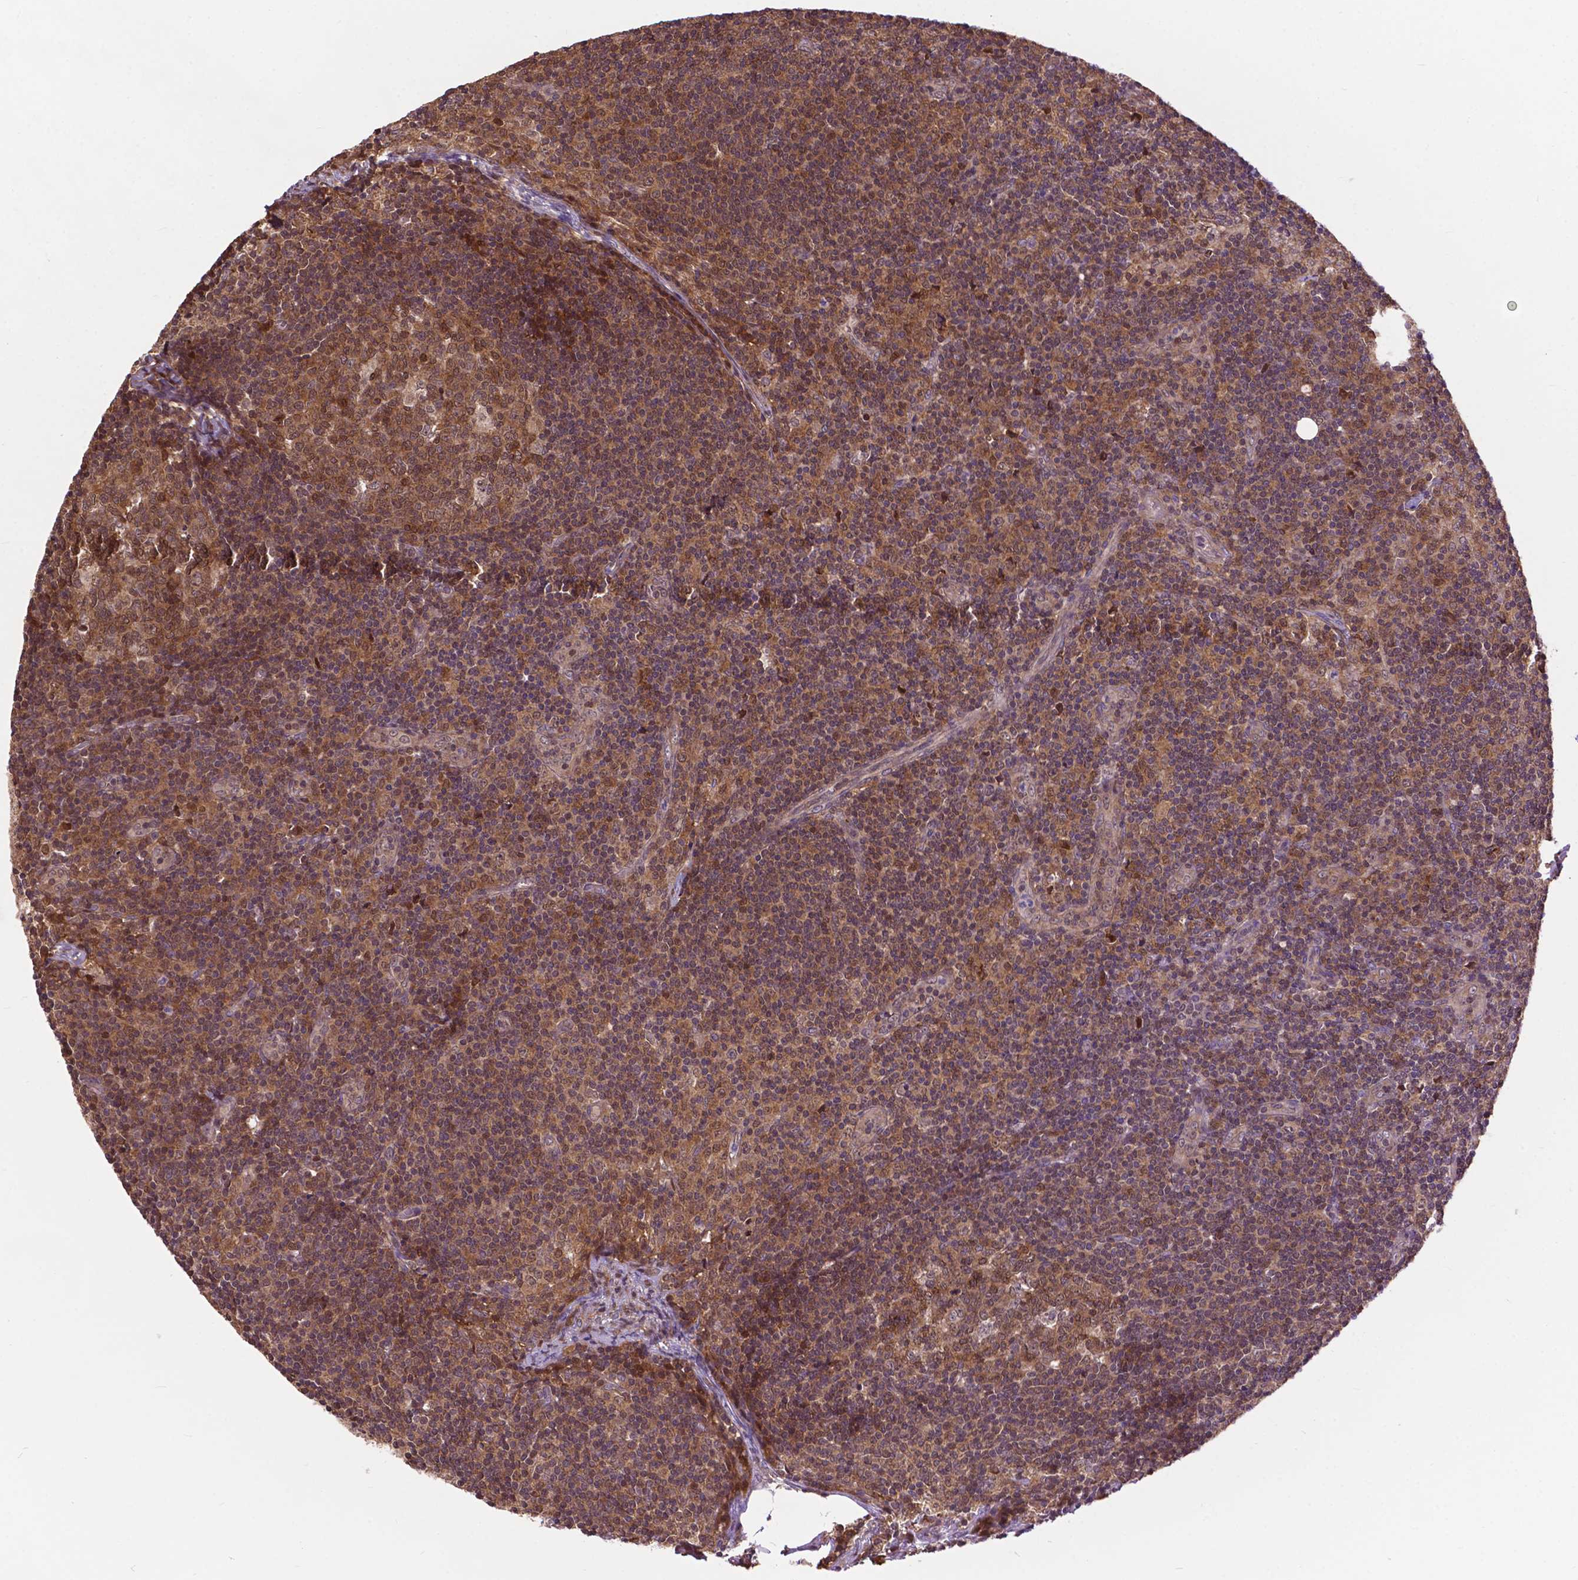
{"staining": {"intensity": "moderate", "quantity": ">75%", "location": "cytoplasmic/membranous"}, "tissue": "lymph node", "cell_type": "Germinal center cells", "image_type": "normal", "snomed": [{"axis": "morphology", "description": "Normal tissue, NOS"}, {"axis": "topography", "description": "Lymph node"}], "caption": "Immunohistochemical staining of benign human lymph node demonstrates medium levels of moderate cytoplasmic/membranous expression in approximately >75% of germinal center cells.", "gene": "CHMP4A", "patient": {"sex": "female", "age": 41}}